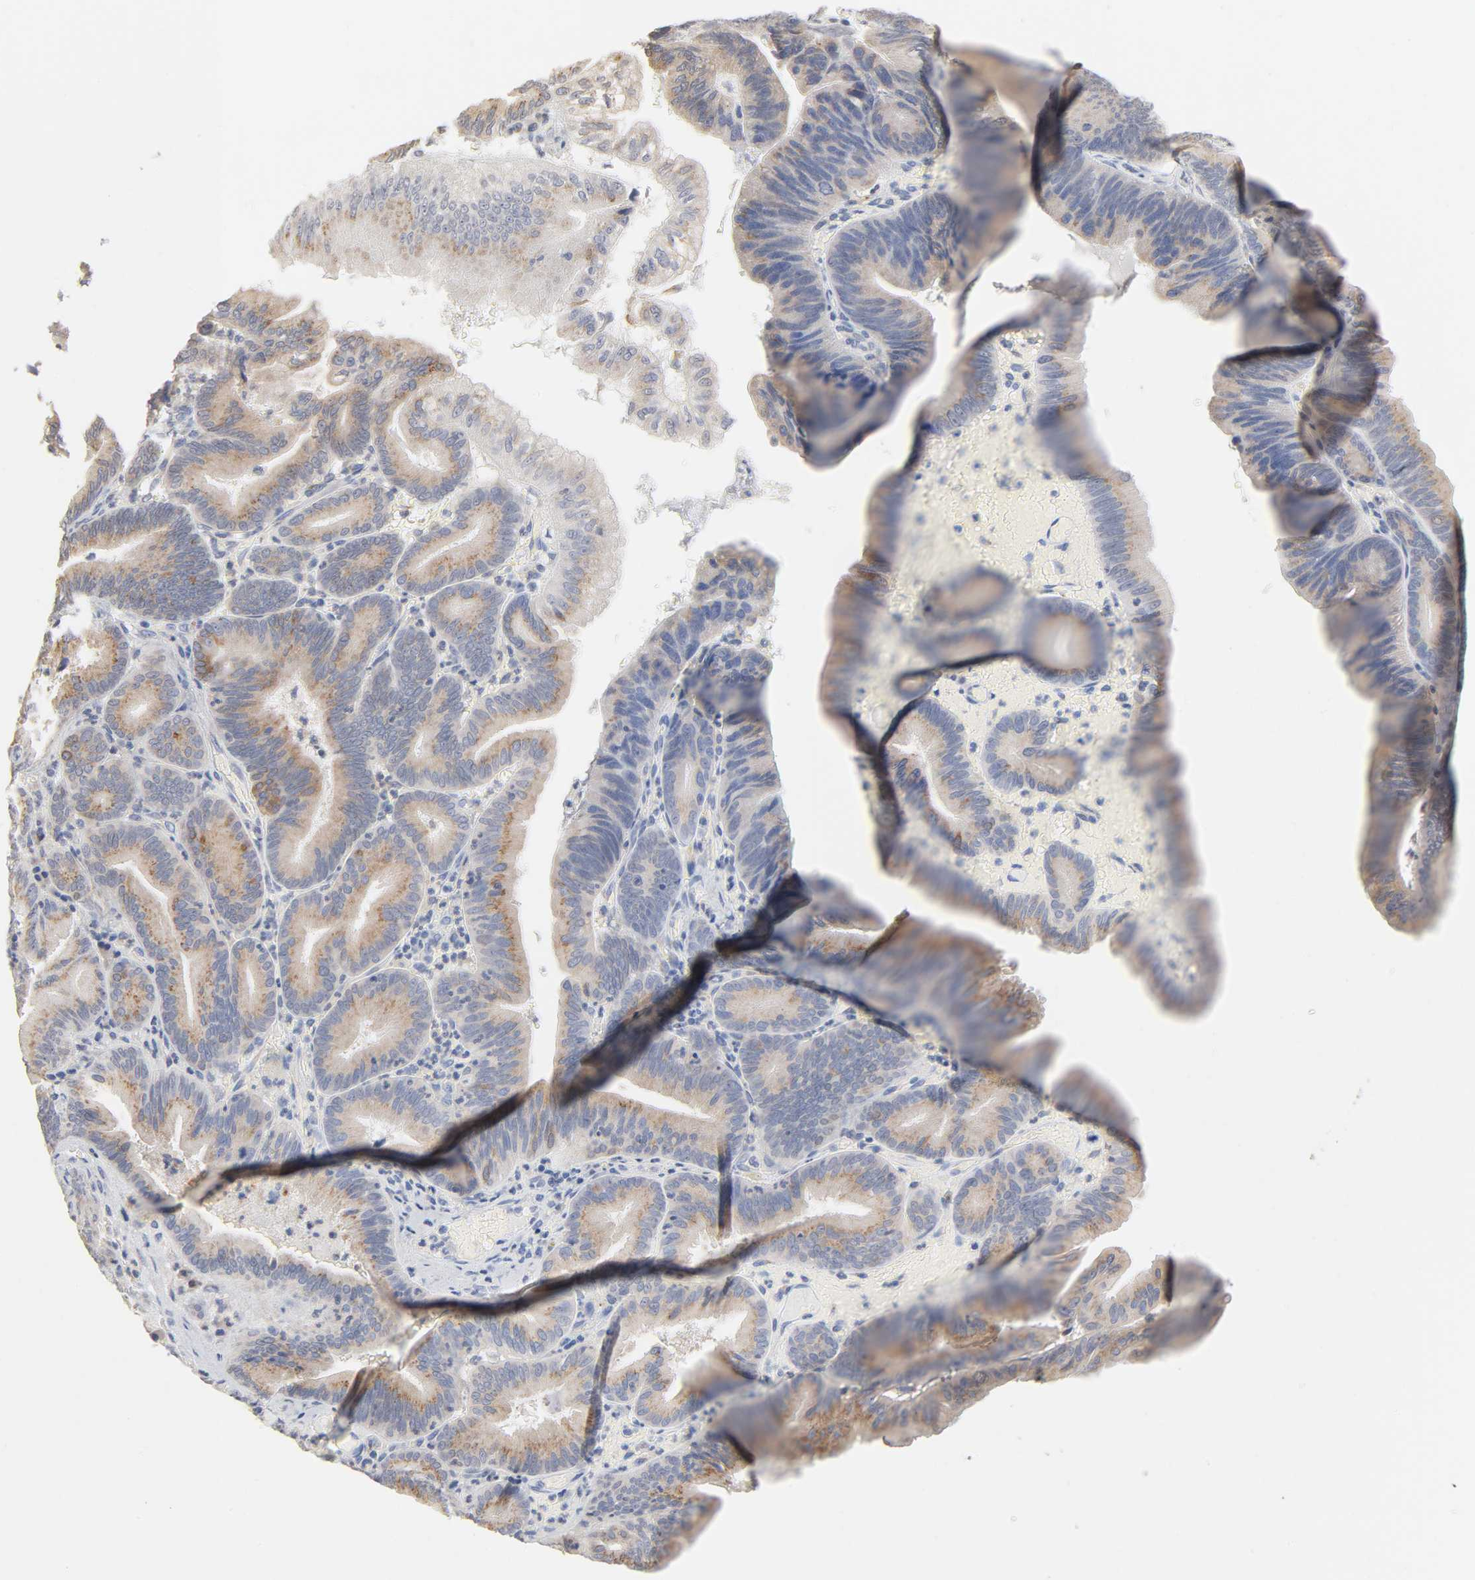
{"staining": {"intensity": "weak", "quantity": ">75%", "location": "cytoplasmic/membranous"}, "tissue": "pancreatic cancer", "cell_type": "Tumor cells", "image_type": "cancer", "snomed": [{"axis": "morphology", "description": "Adenocarcinoma, NOS"}, {"axis": "topography", "description": "Pancreas"}], "caption": "Pancreatic cancer was stained to show a protein in brown. There is low levels of weak cytoplasmic/membranous staining in approximately >75% of tumor cells. (Stains: DAB in brown, nuclei in blue, Microscopy: brightfield microscopy at high magnification).", "gene": "AK7", "patient": {"sex": "male", "age": 82}}